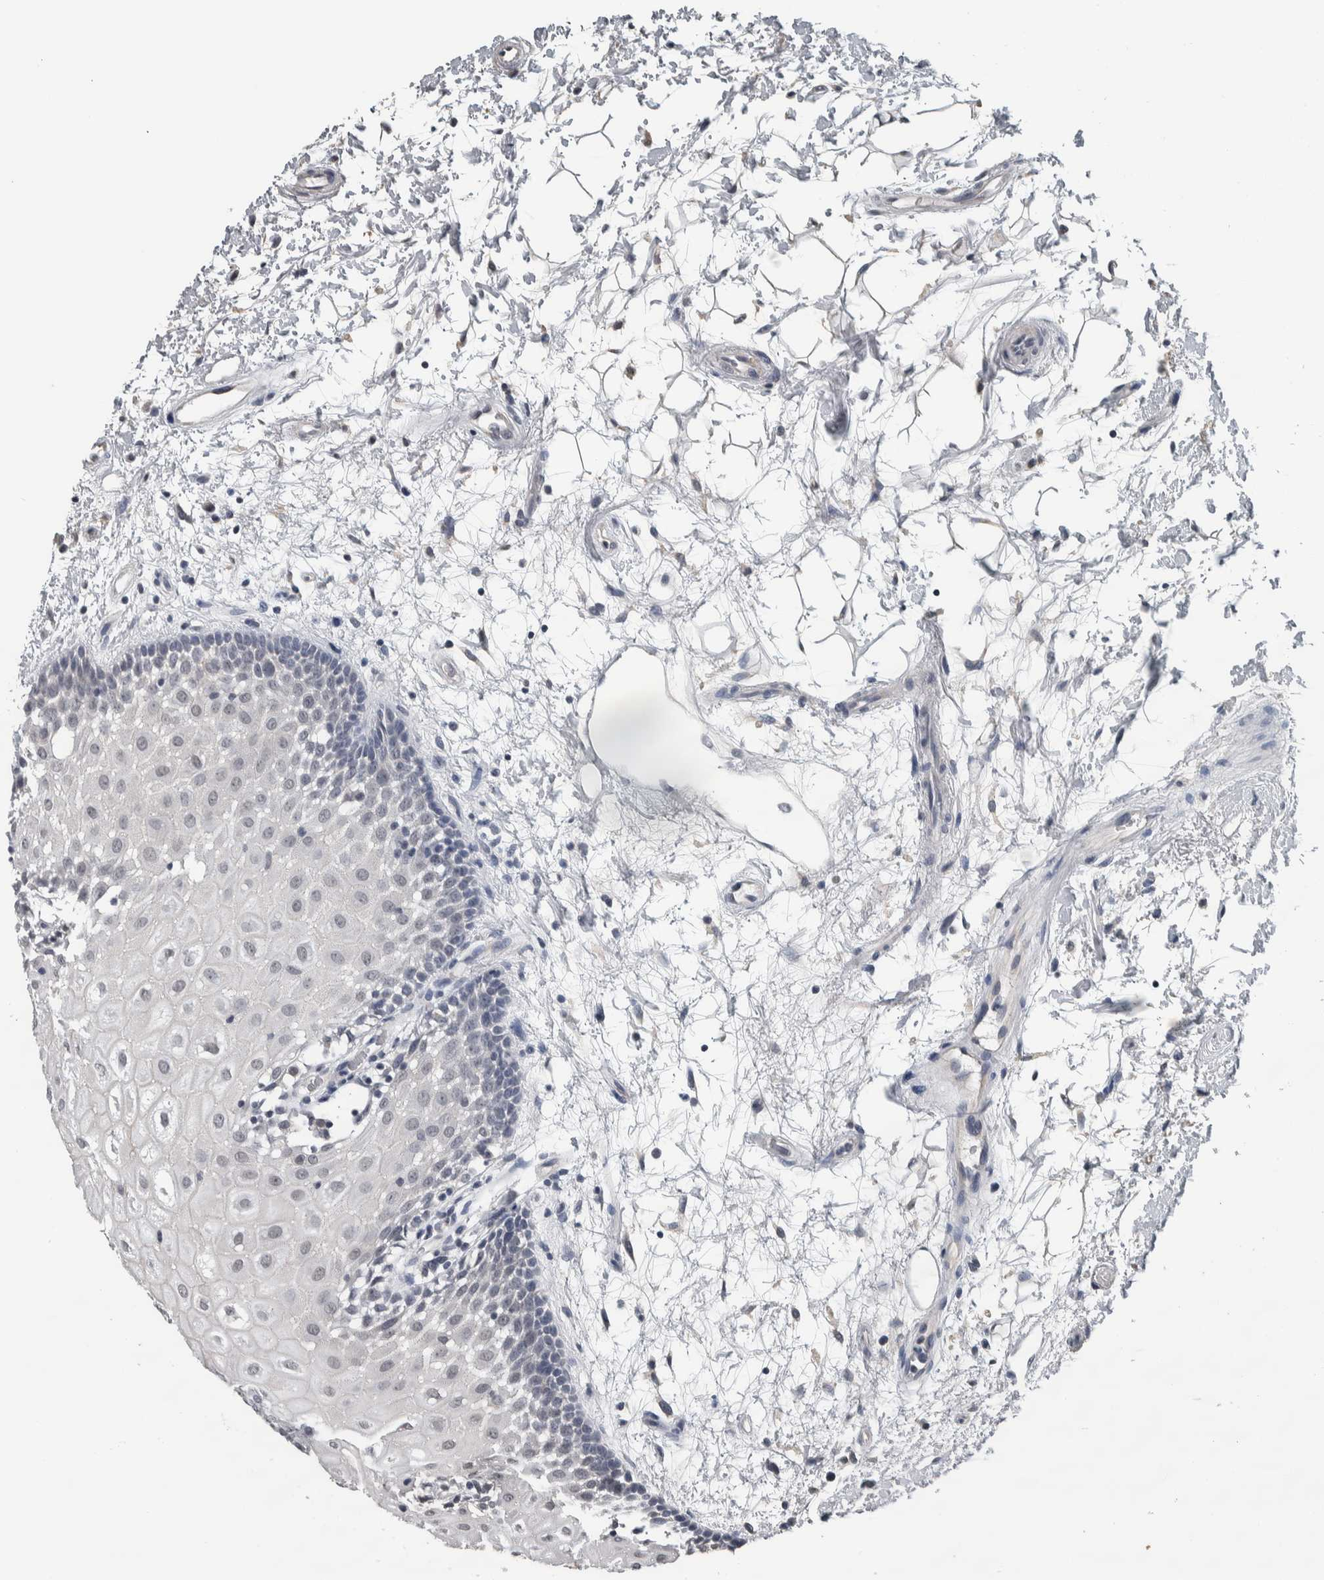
{"staining": {"intensity": "negative", "quantity": "none", "location": "none"}, "tissue": "oral mucosa", "cell_type": "Squamous epithelial cells", "image_type": "normal", "snomed": [{"axis": "morphology", "description": "Normal tissue, NOS"}, {"axis": "topography", "description": "Skeletal muscle"}, {"axis": "topography", "description": "Oral tissue"}, {"axis": "topography", "description": "Peripheral nerve tissue"}], "caption": "Immunohistochemistry image of normal human oral mucosa stained for a protein (brown), which reveals no staining in squamous epithelial cells.", "gene": "CAVIN4", "patient": {"sex": "female", "age": 84}}